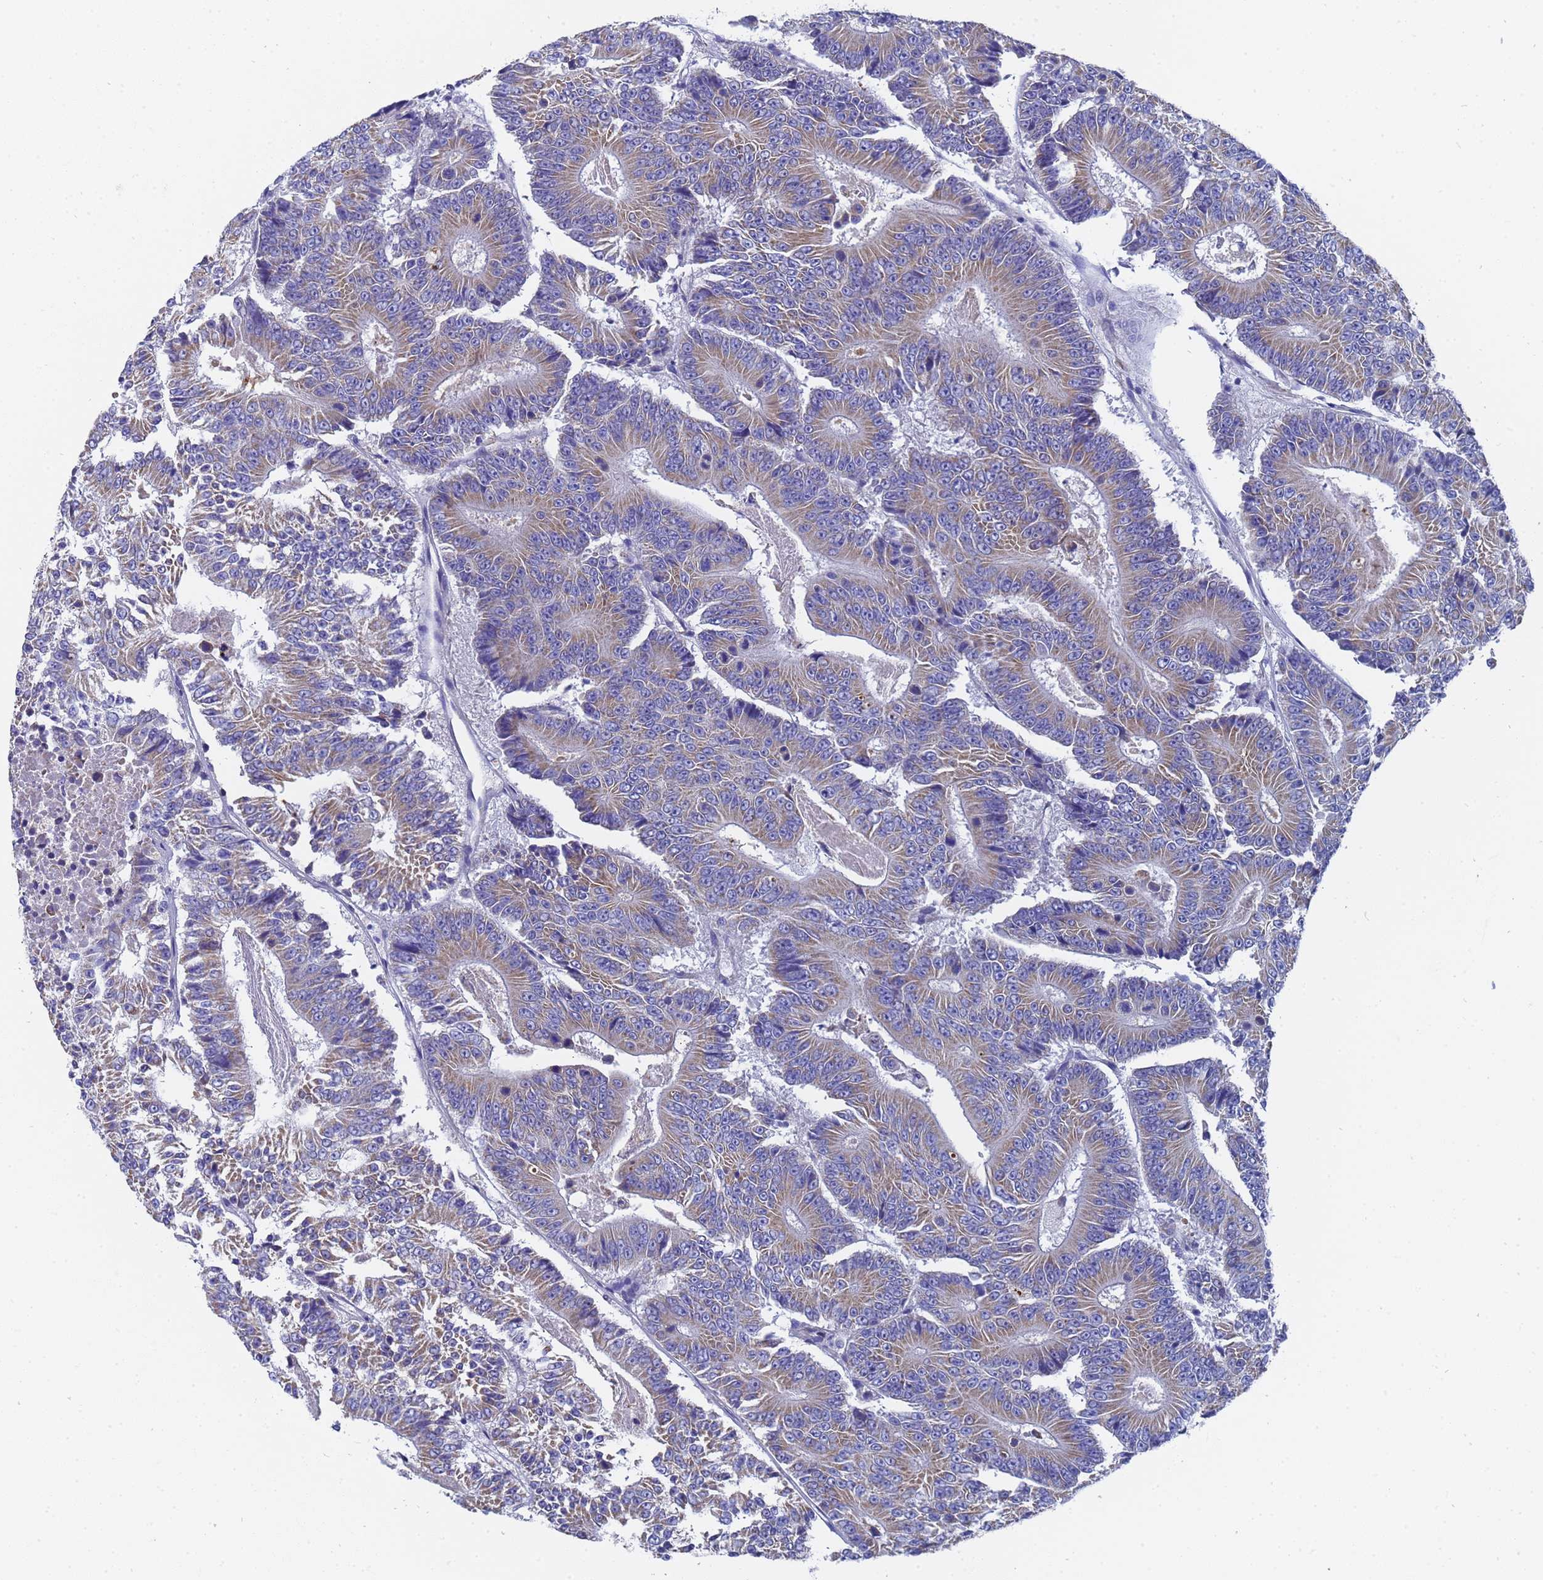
{"staining": {"intensity": "moderate", "quantity": ">75%", "location": "cytoplasmic/membranous"}, "tissue": "colorectal cancer", "cell_type": "Tumor cells", "image_type": "cancer", "snomed": [{"axis": "morphology", "description": "Adenocarcinoma, NOS"}, {"axis": "topography", "description": "Colon"}], "caption": "Protein expression analysis of human colorectal adenocarcinoma reveals moderate cytoplasmic/membranous expression in approximately >75% of tumor cells. (IHC, brightfield microscopy, high magnification).", "gene": "TM4SF4", "patient": {"sex": "male", "age": 83}}